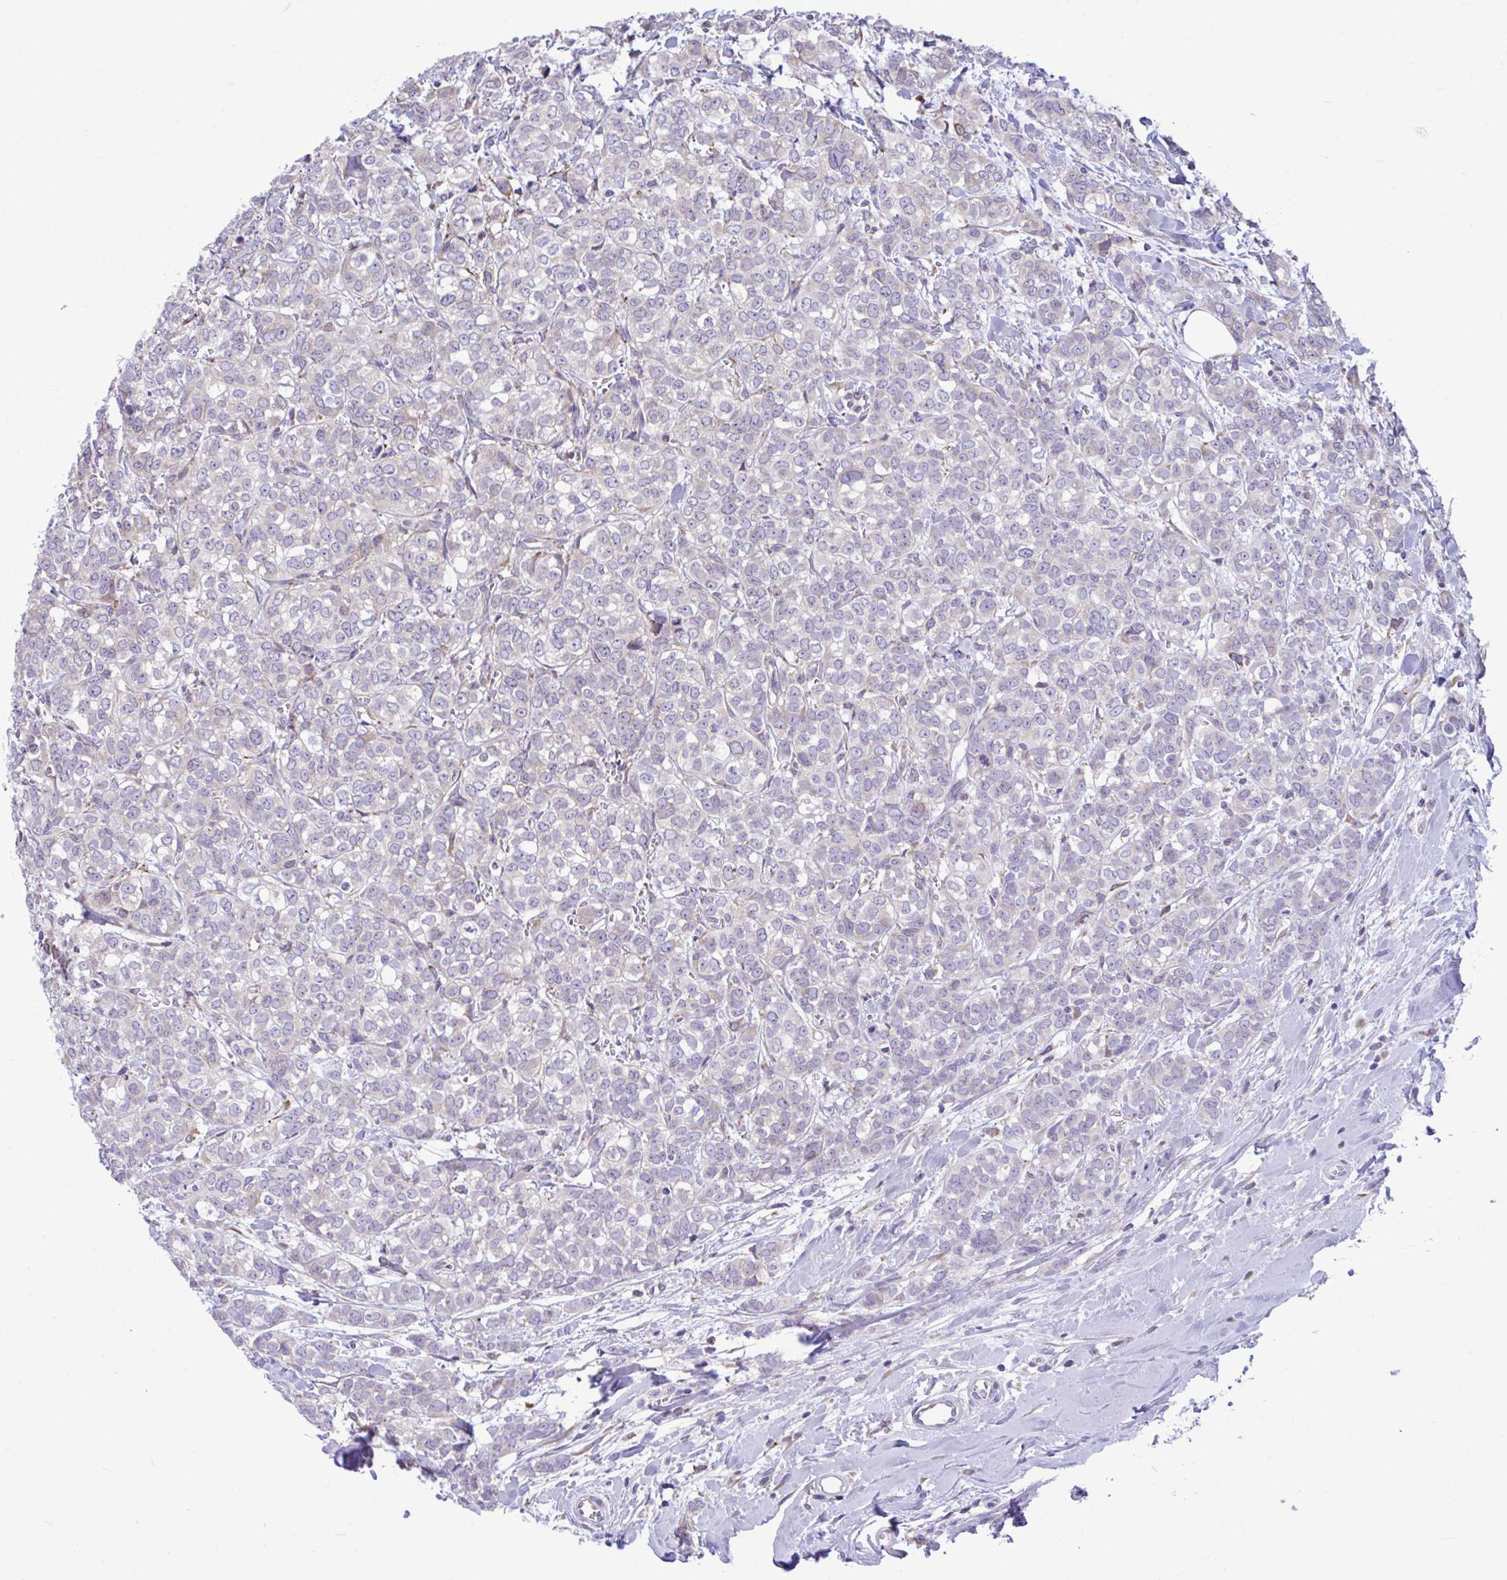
{"staining": {"intensity": "negative", "quantity": "none", "location": "none"}, "tissue": "breast cancer", "cell_type": "Tumor cells", "image_type": "cancer", "snomed": [{"axis": "morphology", "description": "Duct carcinoma"}, {"axis": "topography", "description": "Breast"}], "caption": "This is a histopathology image of IHC staining of breast intraductal carcinoma, which shows no expression in tumor cells. (Stains: DAB (3,3'-diaminobenzidine) IHC with hematoxylin counter stain, Microscopy: brightfield microscopy at high magnification).", "gene": "PIGK", "patient": {"sex": "female", "age": 61}}